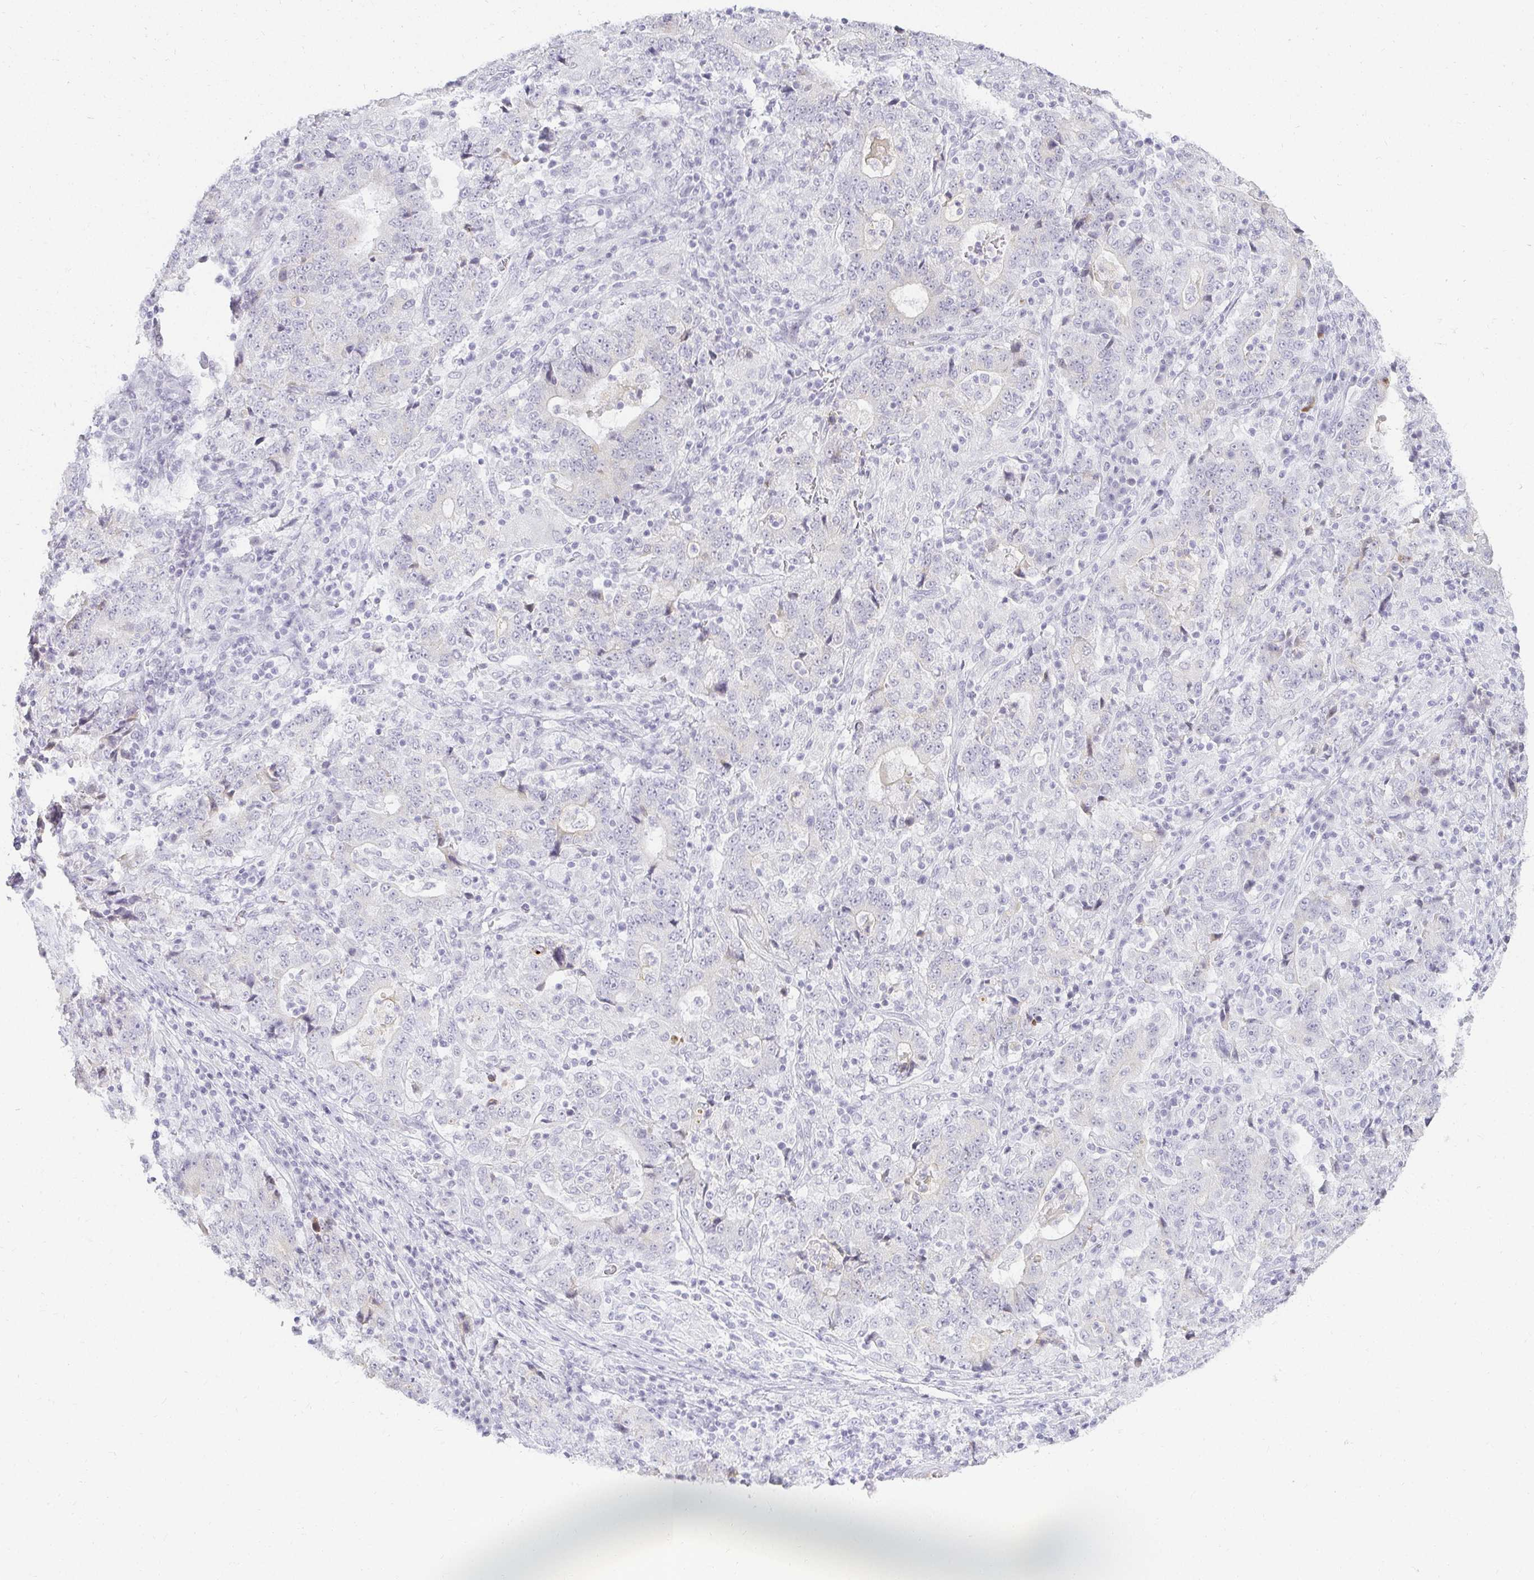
{"staining": {"intensity": "negative", "quantity": "none", "location": "none"}, "tissue": "stomach cancer", "cell_type": "Tumor cells", "image_type": "cancer", "snomed": [{"axis": "morphology", "description": "Normal tissue, NOS"}, {"axis": "morphology", "description": "Adenocarcinoma, NOS"}, {"axis": "topography", "description": "Stomach, upper"}, {"axis": "topography", "description": "Stomach"}], "caption": "Stomach adenocarcinoma was stained to show a protein in brown. There is no significant expression in tumor cells.", "gene": "ACAN", "patient": {"sex": "male", "age": 59}}